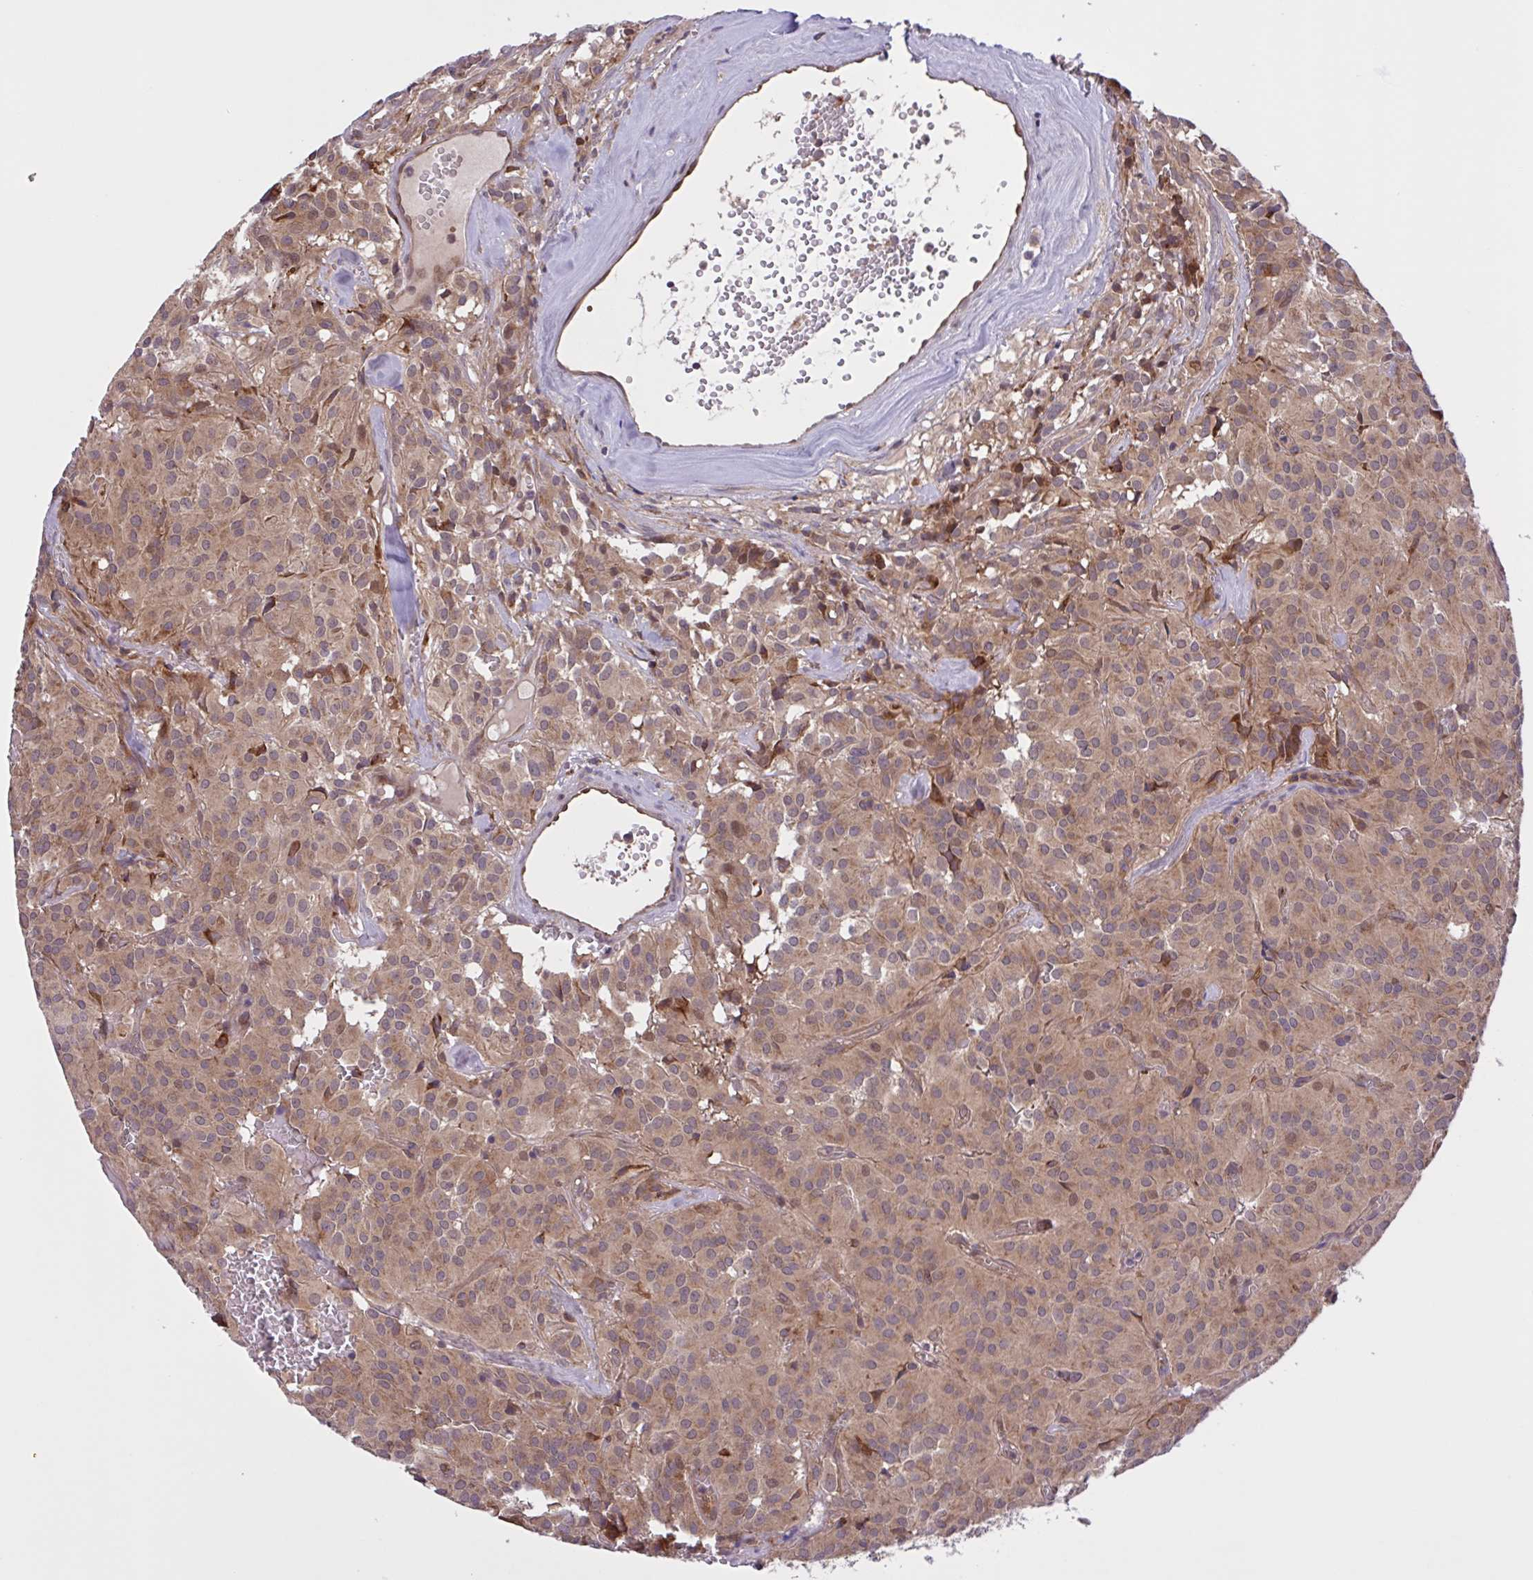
{"staining": {"intensity": "moderate", "quantity": ">75%", "location": "cytoplasmic/membranous"}, "tissue": "glioma", "cell_type": "Tumor cells", "image_type": "cancer", "snomed": [{"axis": "morphology", "description": "Glioma, malignant, Low grade"}, {"axis": "topography", "description": "Brain"}], "caption": "Immunohistochemistry of malignant glioma (low-grade) demonstrates medium levels of moderate cytoplasmic/membranous expression in about >75% of tumor cells.", "gene": "INTS10", "patient": {"sex": "male", "age": 42}}